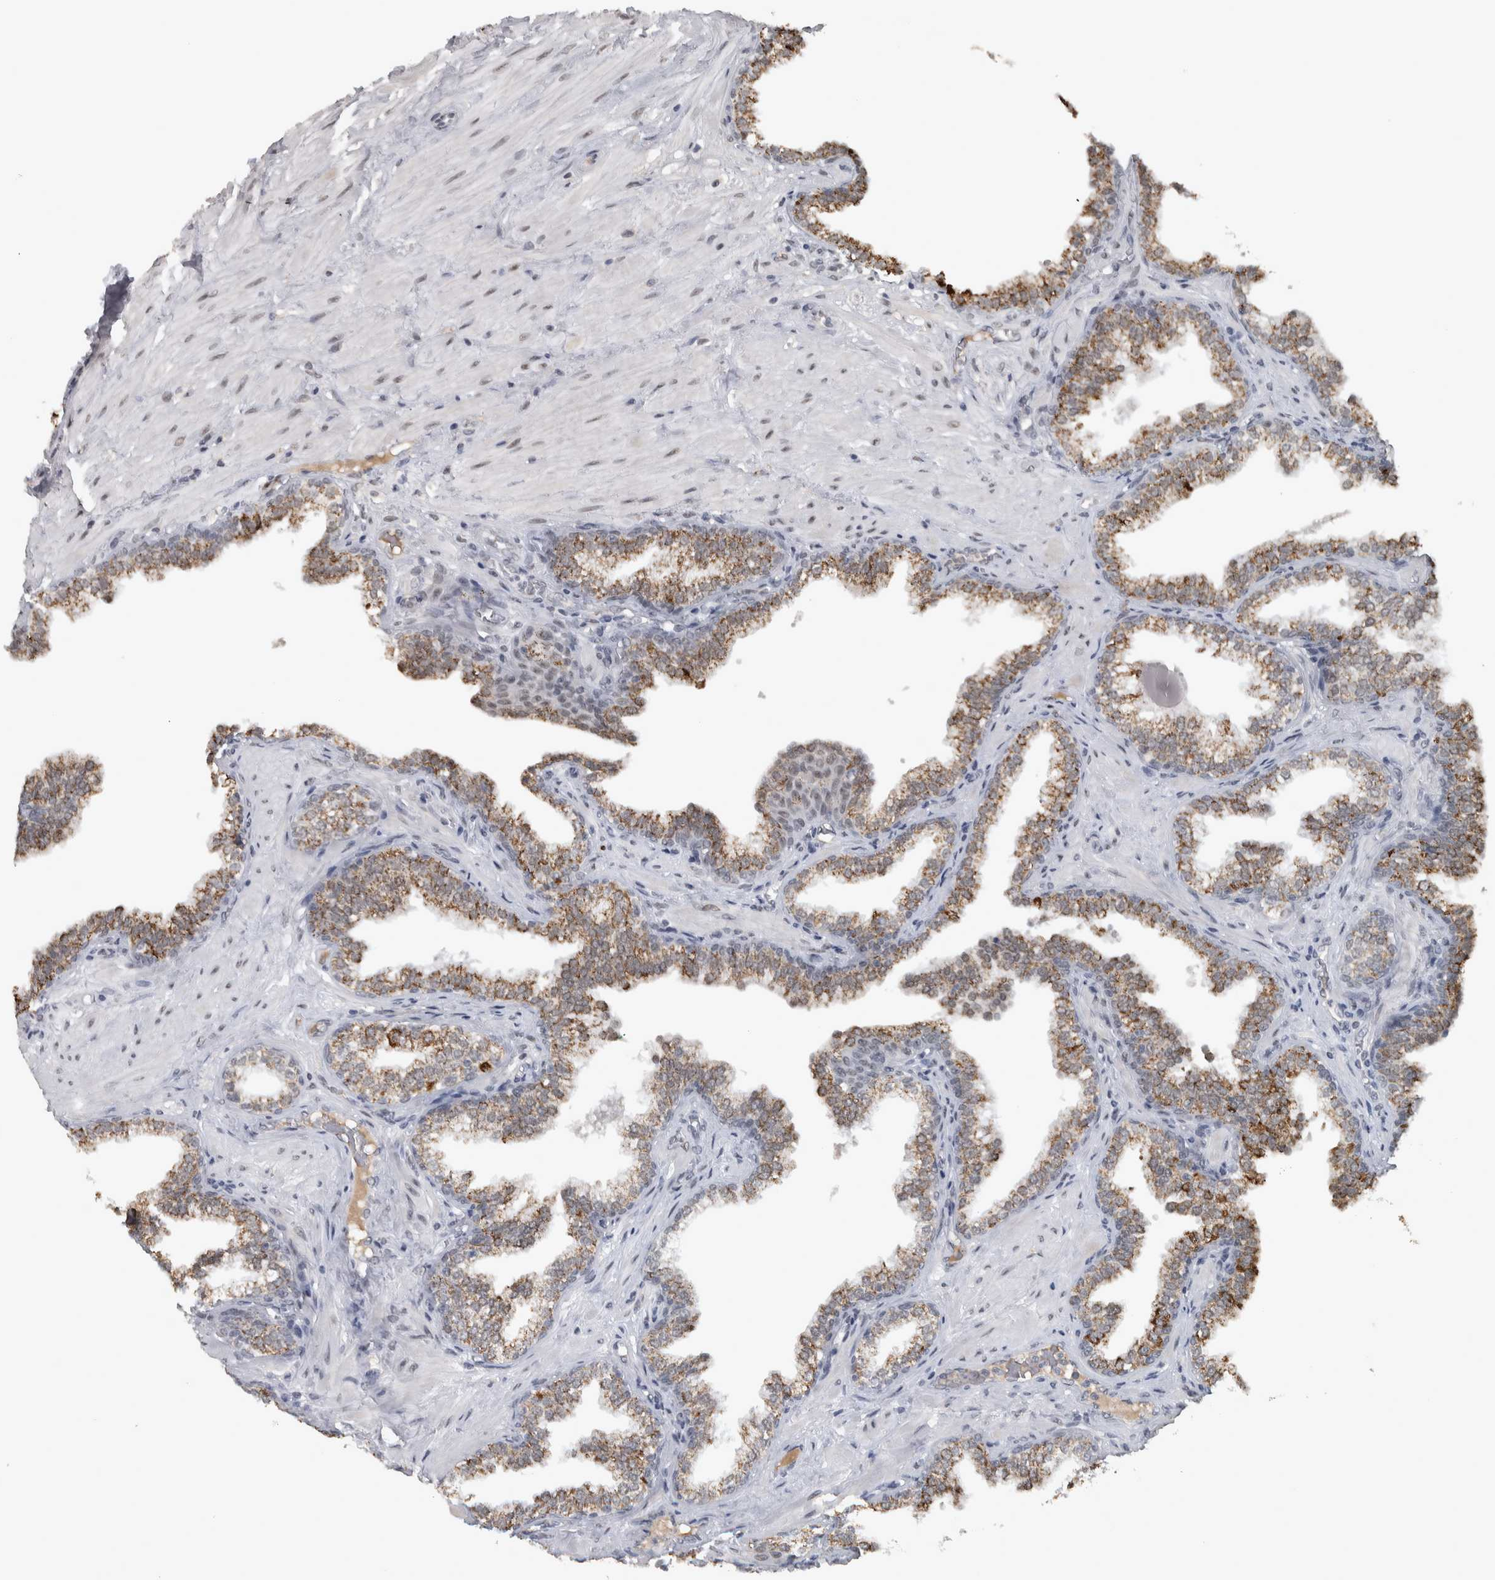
{"staining": {"intensity": "moderate", "quantity": ">75%", "location": "cytoplasmic/membranous"}, "tissue": "prostate cancer", "cell_type": "Tumor cells", "image_type": "cancer", "snomed": [{"axis": "morphology", "description": "Adenocarcinoma, High grade"}, {"axis": "topography", "description": "Prostate"}], "caption": "Prostate cancer stained for a protein exhibits moderate cytoplasmic/membranous positivity in tumor cells.", "gene": "DDX42", "patient": {"sex": "male", "age": 52}}